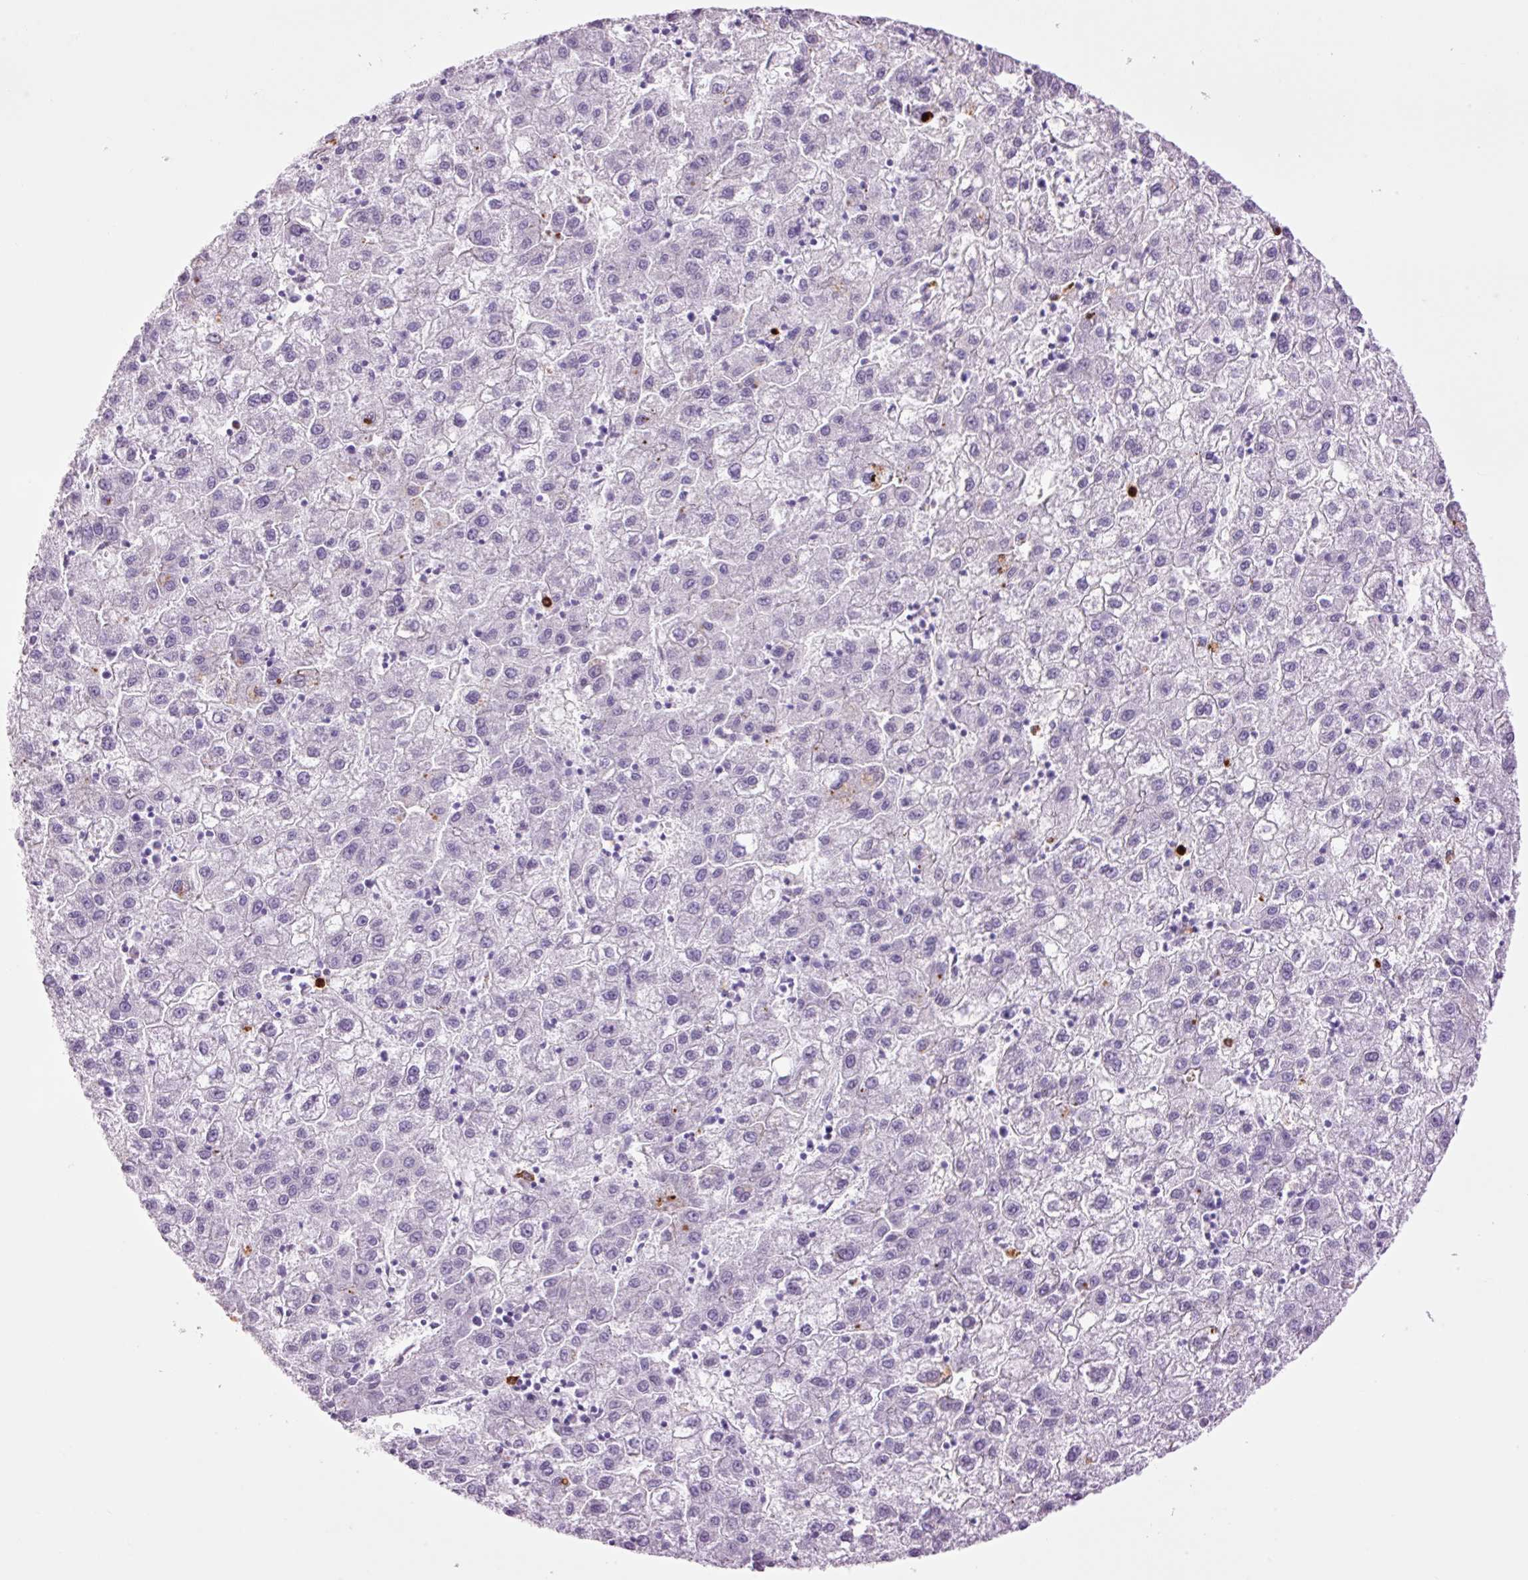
{"staining": {"intensity": "negative", "quantity": "none", "location": "none"}, "tissue": "liver cancer", "cell_type": "Tumor cells", "image_type": "cancer", "snomed": [{"axis": "morphology", "description": "Carcinoma, Hepatocellular, NOS"}, {"axis": "topography", "description": "Liver"}], "caption": "Tumor cells are negative for brown protein staining in liver cancer. (DAB (3,3'-diaminobenzidine) IHC with hematoxylin counter stain).", "gene": "LYZ", "patient": {"sex": "male", "age": 72}}